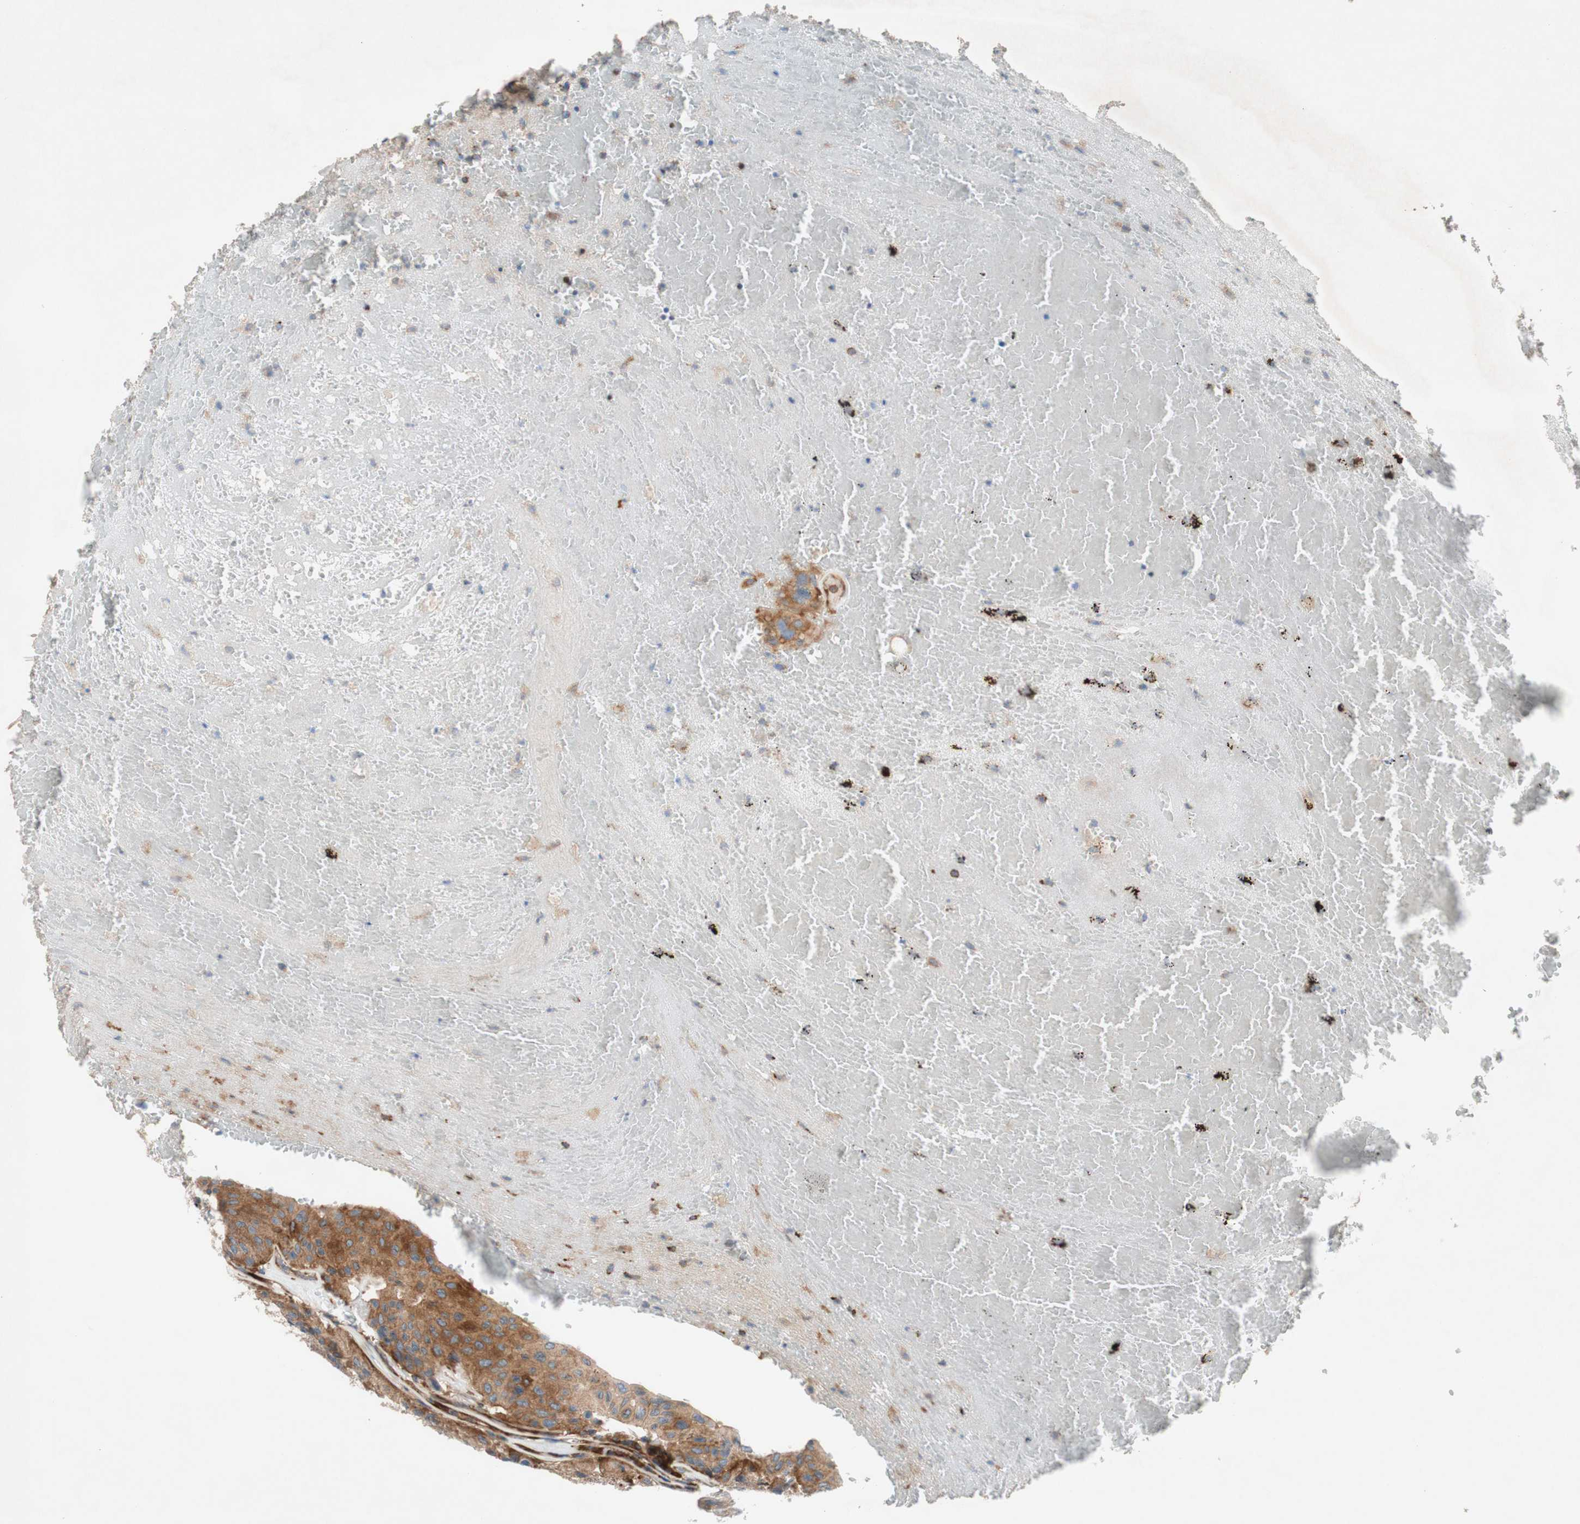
{"staining": {"intensity": "moderate", "quantity": ">75%", "location": "cytoplasmic/membranous"}, "tissue": "urothelial cancer", "cell_type": "Tumor cells", "image_type": "cancer", "snomed": [{"axis": "morphology", "description": "Urothelial carcinoma, High grade"}, {"axis": "topography", "description": "Urinary bladder"}], "caption": "Immunohistochemistry of urothelial cancer shows medium levels of moderate cytoplasmic/membranous staining in approximately >75% of tumor cells.", "gene": "CCN4", "patient": {"sex": "male", "age": 66}}